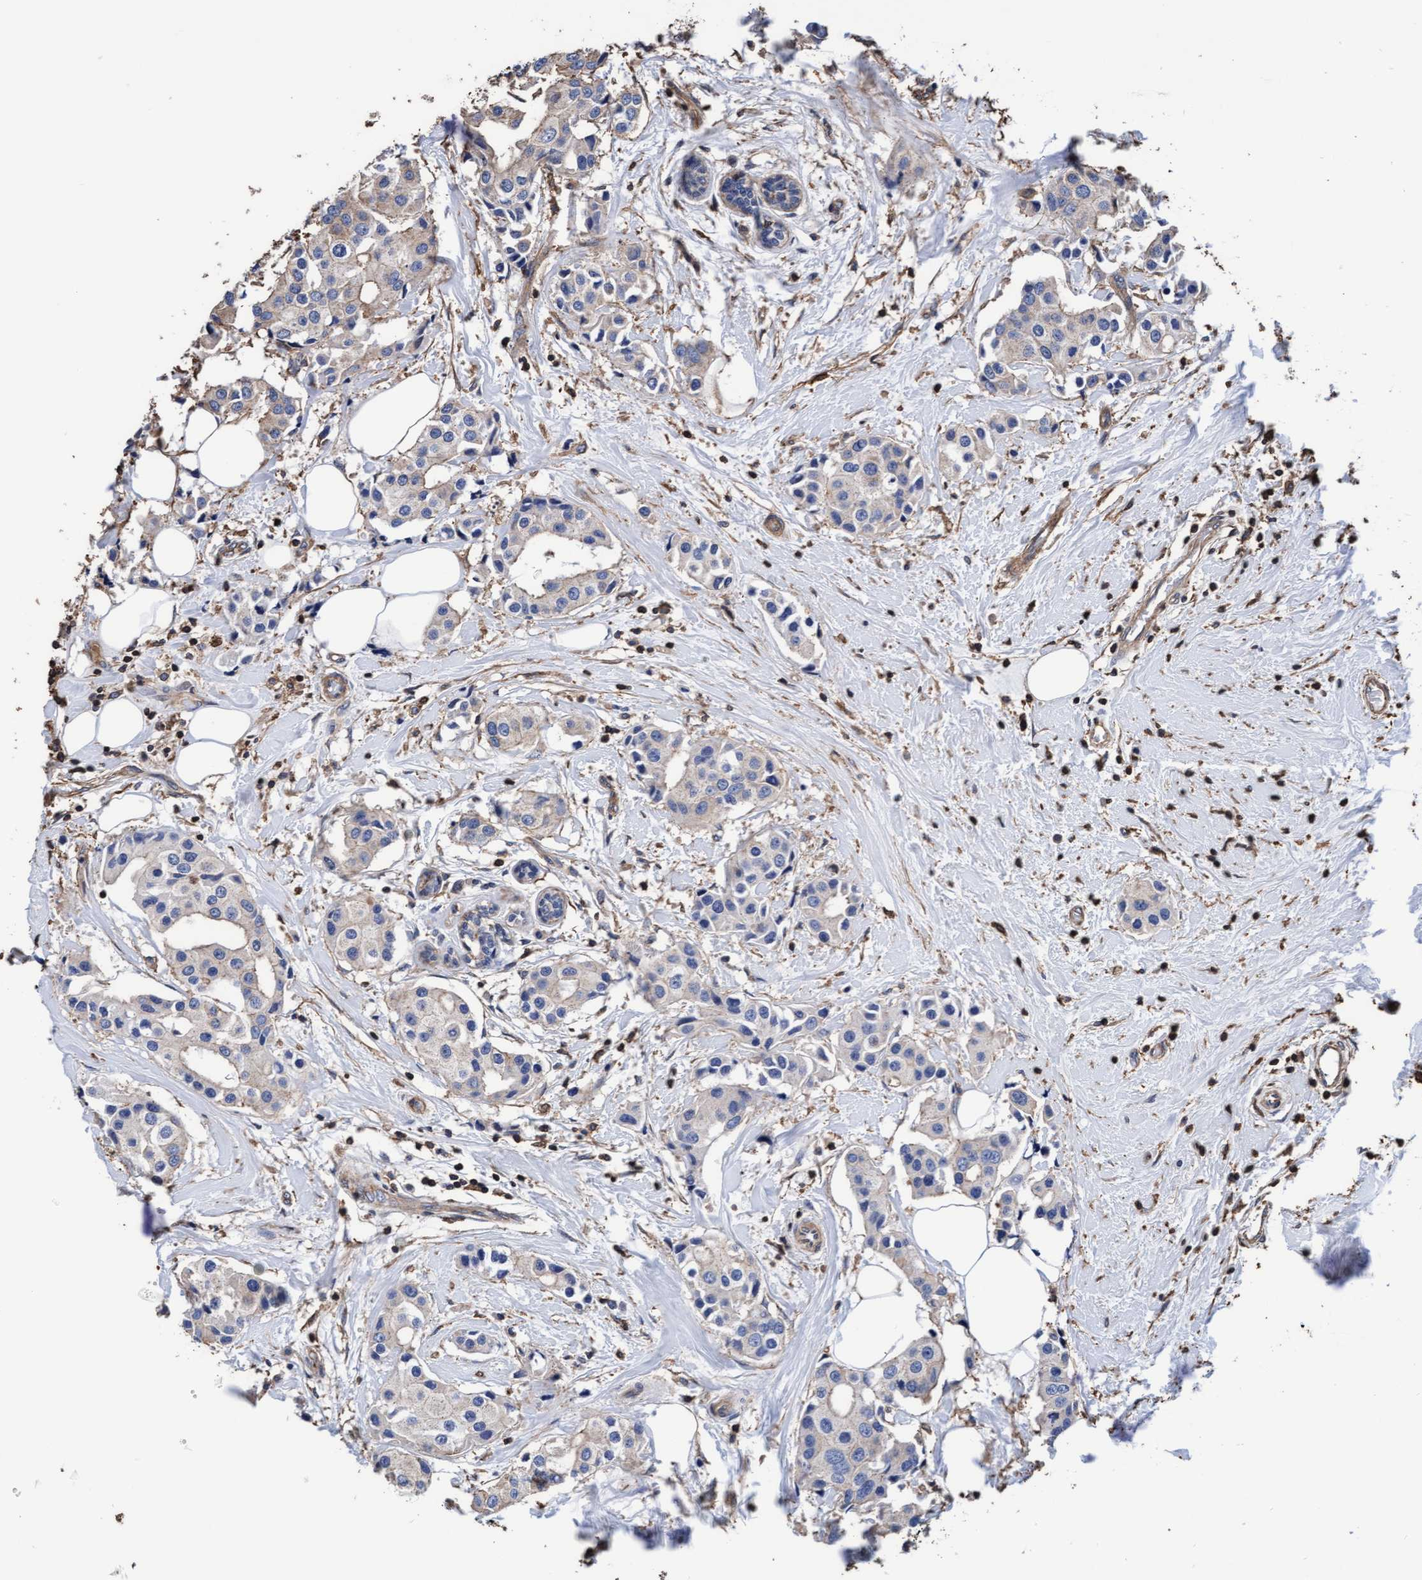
{"staining": {"intensity": "negative", "quantity": "none", "location": "none"}, "tissue": "breast cancer", "cell_type": "Tumor cells", "image_type": "cancer", "snomed": [{"axis": "morphology", "description": "Normal tissue, NOS"}, {"axis": "morphology", "description": "Duct carcinoma"}, {"axis": "topography", "description": "Breast"}], "caption": "A high-resolution photomicrograph shows IHC staining of breast cancer (invasive ductal carcinoma), which reveals no significant positivity in tumor cells.", "gene": "GRHPR", "patient": {"sex": "female", "age": 39}}